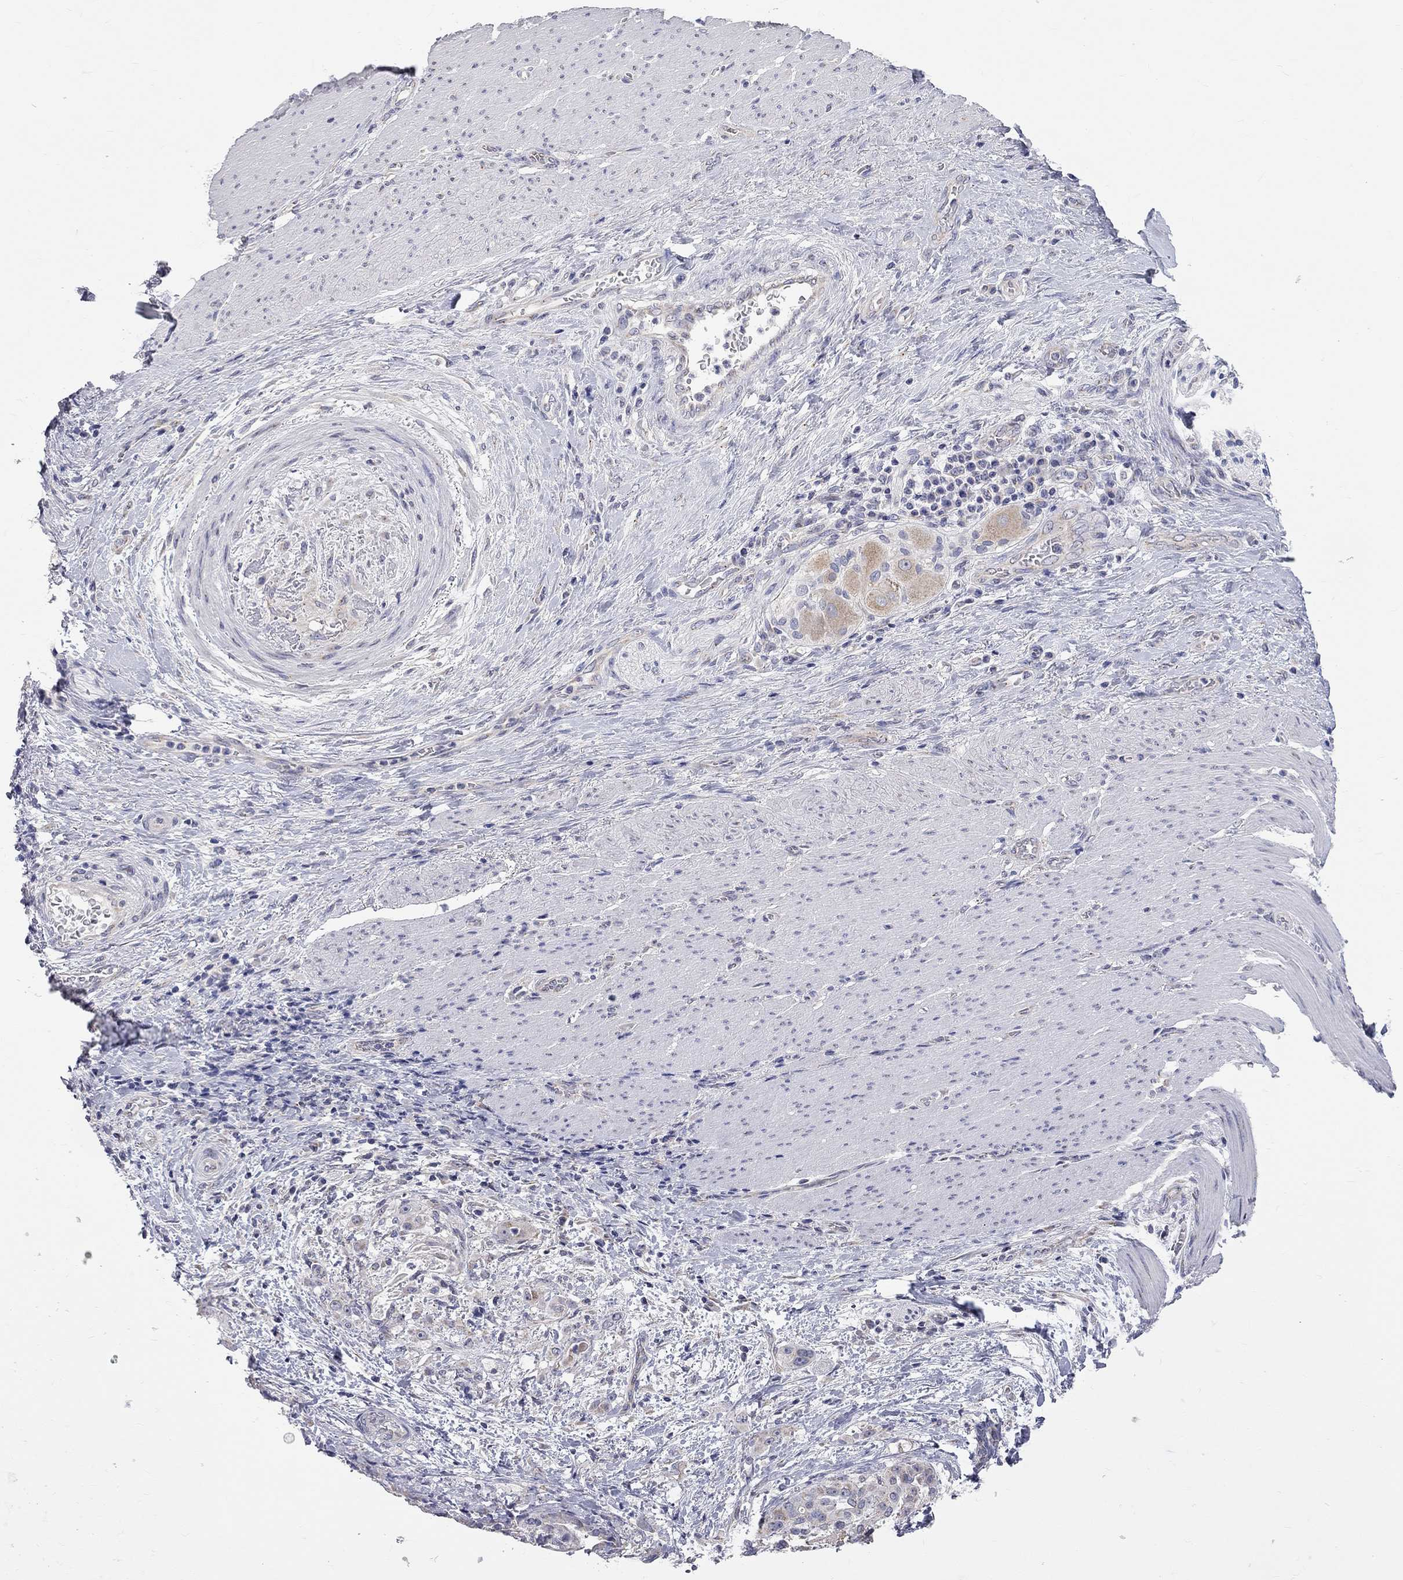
{"staining": {"intensity": "weak", "quantity": "<25%", "location": "cytoplasmic/membranous"}, "tissue": "stomach cancer", "cell_type": "Tumor cells", "image_type": "cancer", "snomed": [{"axis": "morphology", "description": "Adenocarcinoma, NOS"}, {"axis": "topography", "description": "Stomach"}], "caption": "High magnification brightfield microscopy of adenocarcinoma (stomach) stained with DAB (3,3'-diaminobenzidine) (brown) and counterstained with hematoxylin (blue): tumor cells show no significant expression.", "gene": "OPRK1", "patient": {"sex": "male", "age": 48}}